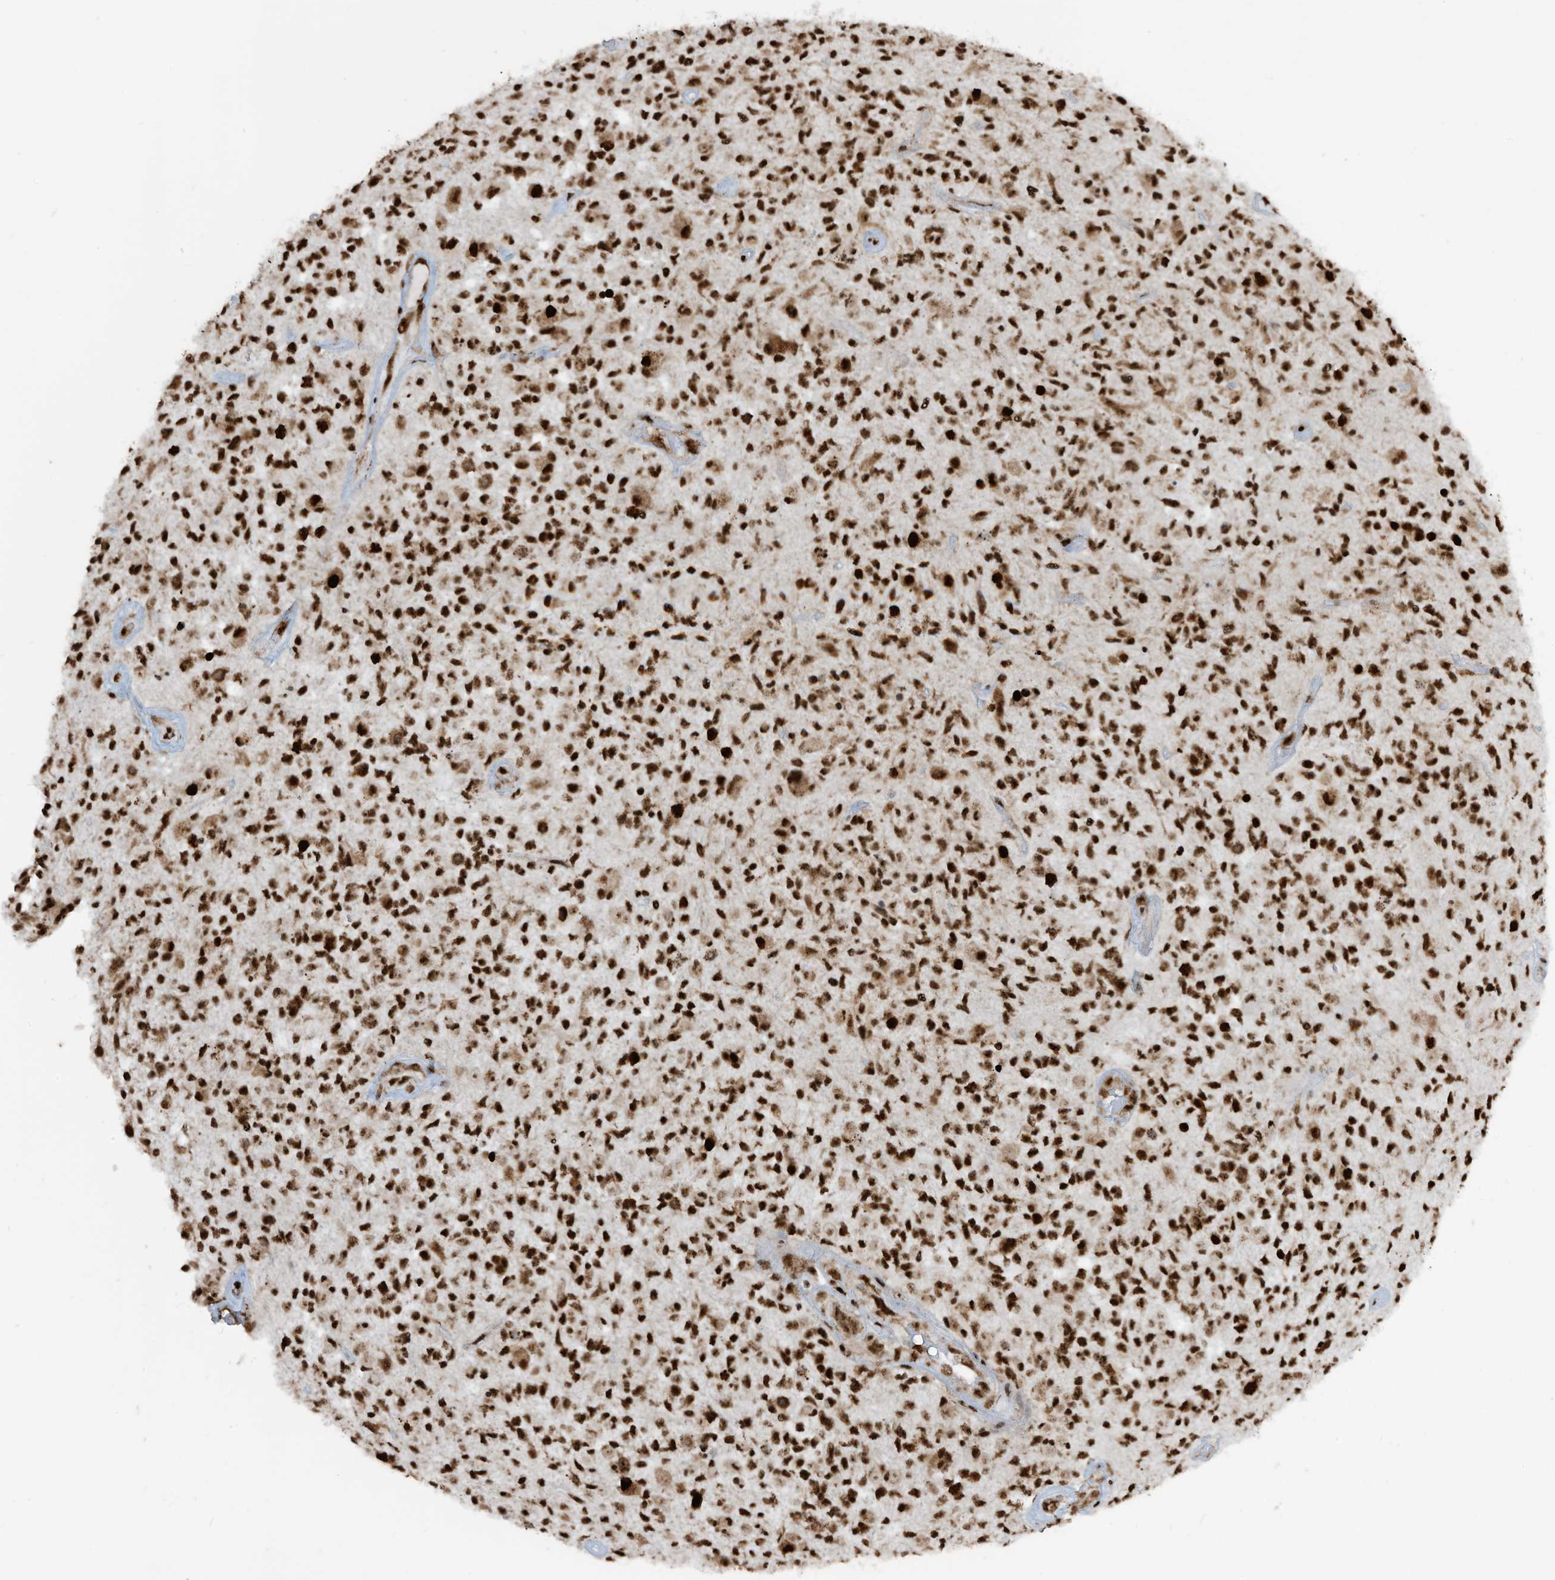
{"staining": {"intensity": "strong", "quantity": ">75%", "location": "nuclear"}, "tissue": "glioma", "cell_type": "Tumor cells", "image_type": "cancer", "snomed": [{"axis": "morphology", "description": "Glioma, malignant, High grade"}, {"axis": "morphology", "description": "Glioblastoma, NOS"}, {"axis": "topography", "description": "Brain"}], "caption": "Glioma was stained to show a protein in brown. There is high levels of strong nuclear expression in approximately >75% of tumor cells.", "gene": "LBH", "patient": {"sex": "male", "age": 60}}